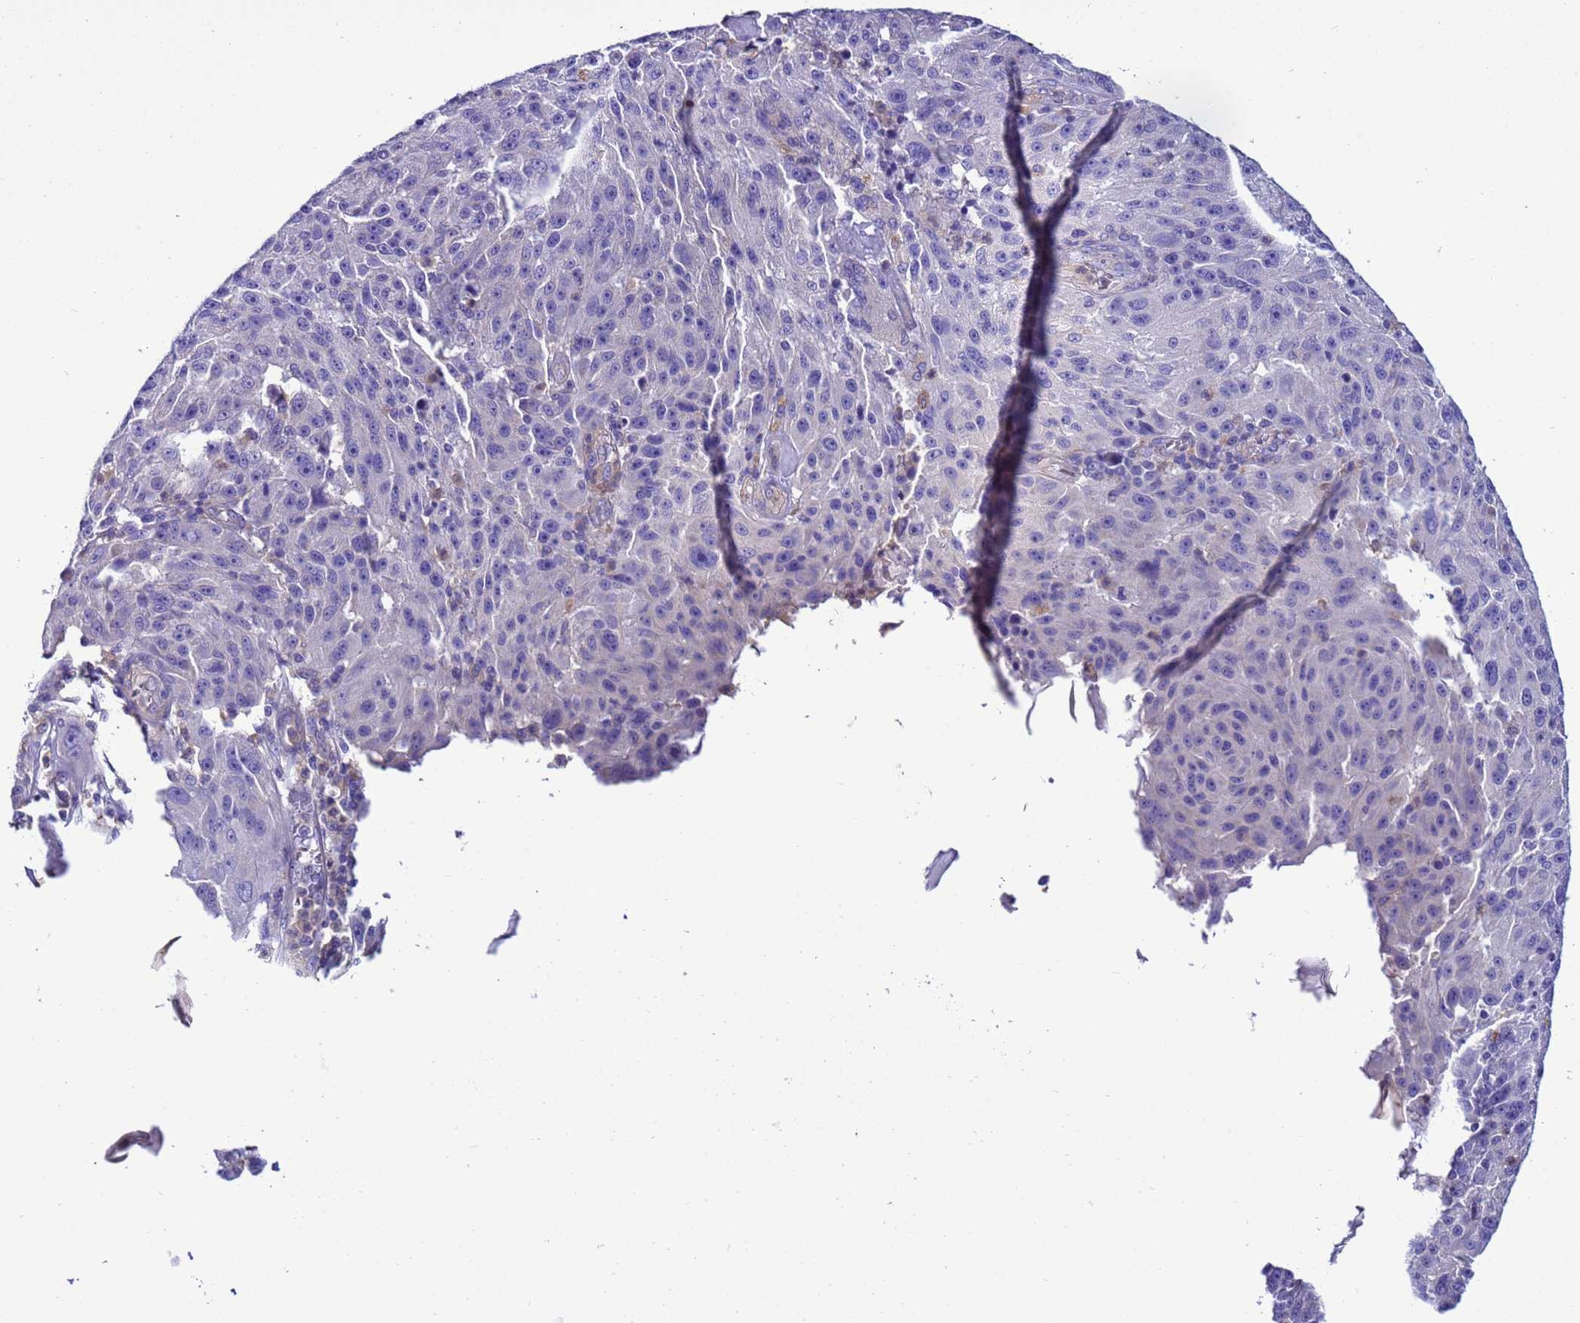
{"staining": {"intensity": "negative", "quantity": "none", "location": "none"}, "tissue": "melanoma", "cell_type": "Tumor cells", "image_type": "cancer", "snomed": [{"axis": "morphology", "description": "Malignant melanoma, NOS"}, {"axis": "topography", "description": "Skin"}], "caption": "Melanoma stained for a protein using IHC reveals no positivity tumor cells.", "gene": "KICS2", "patient": {"sex": "male", "age": 53}}